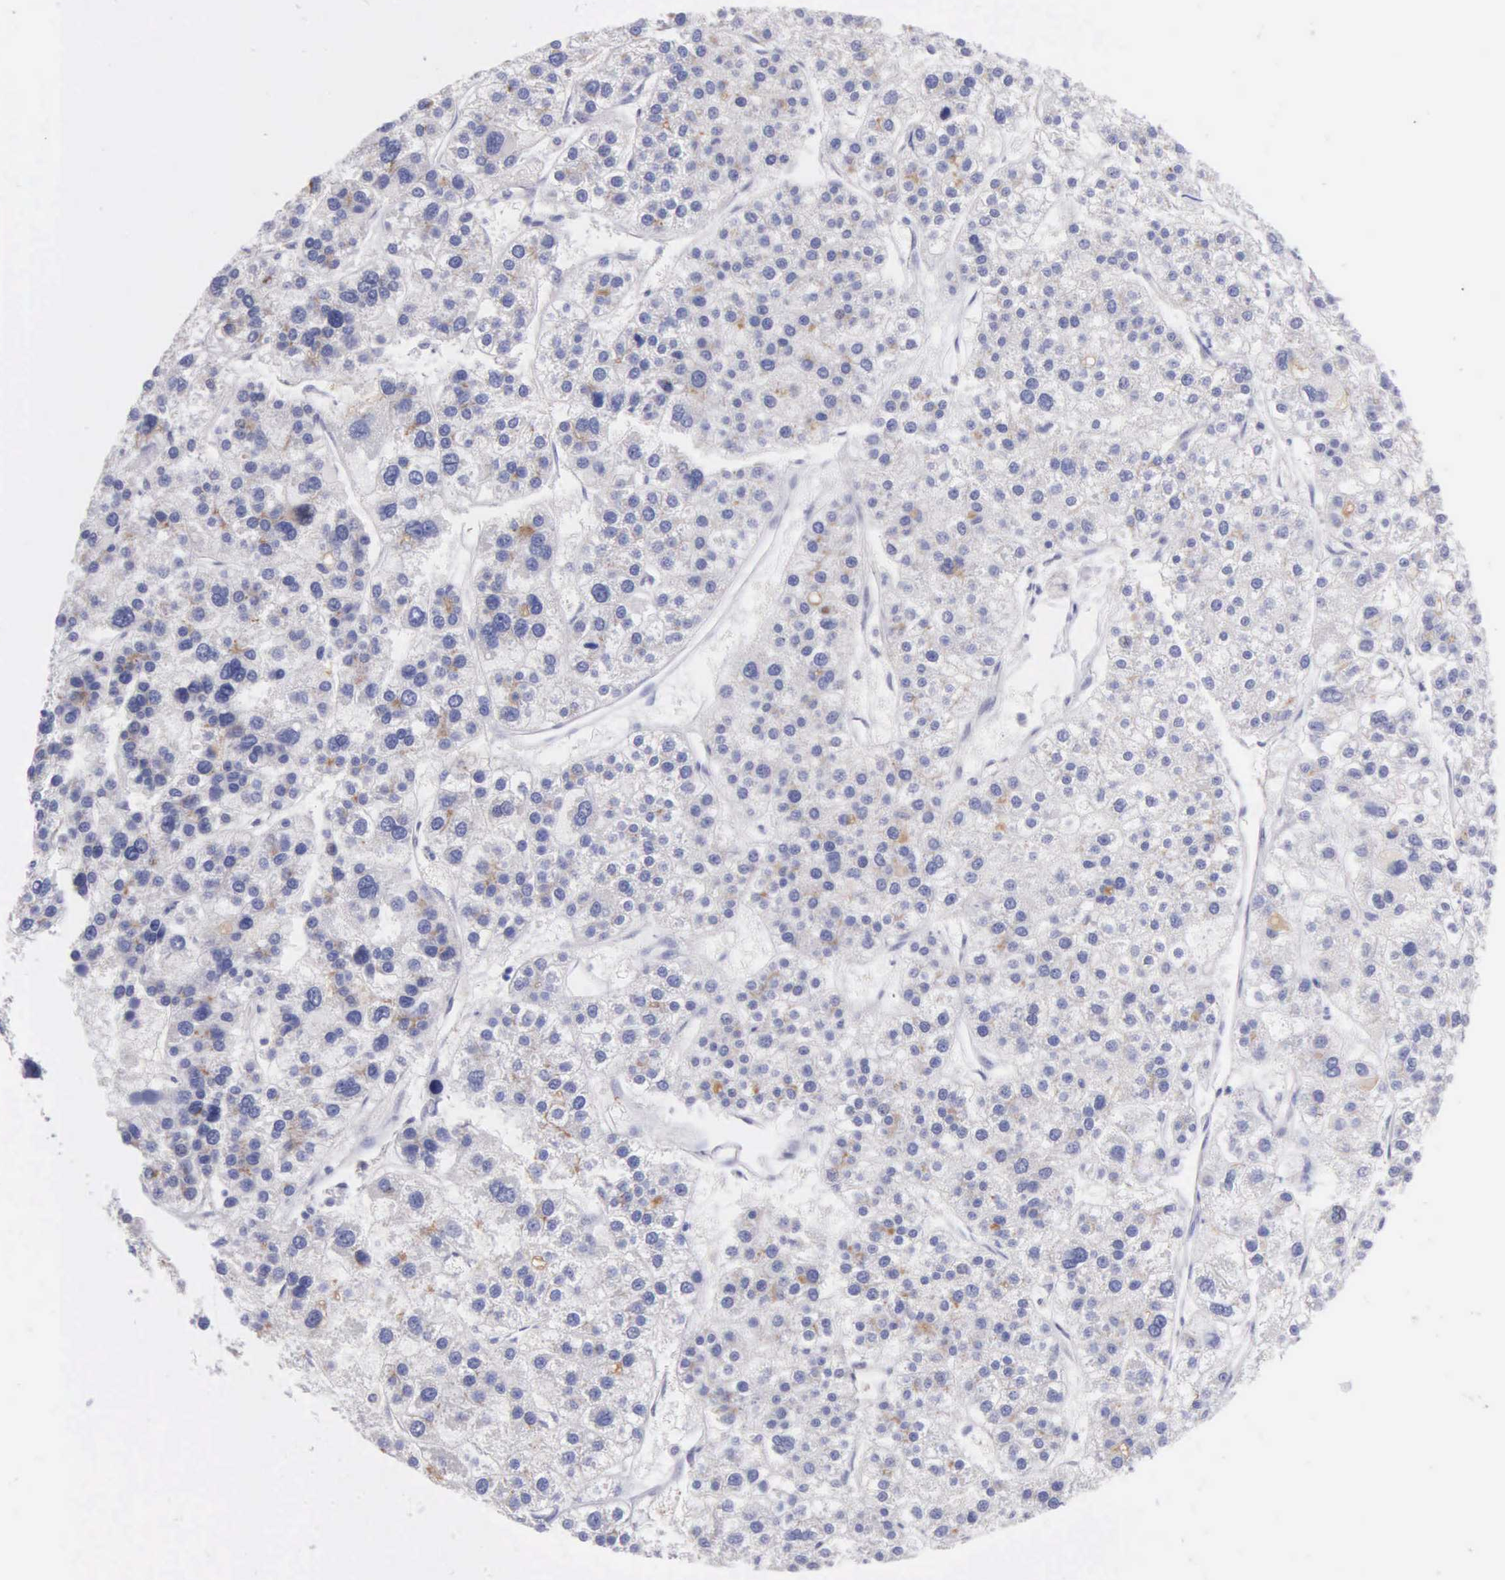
{"staining": {"intensity": "negative", "quantity": "none", "location": "none"}, "tissue": "liver cancer", "cell_type": "Tumor cells", "image_type": "cancer", "snomed": [{"axis": "morphology", "description": "Carcinoma, Hepatocellular, NOS"}, {"axis": "topography", "description": "Liver"}], "caption": "Immunohistochemistry image of neoplastic tissue: liver hepatocellular carcinoma stained with DAB (3,3'-diaminobenzidine) exhibits no significant protein positivity in tumor cells. (Brightfield microscopy of DAB immunohistochemistry (IHC) at high magnification).", "gene": "GSTT2", "patient": {"sex": "female", "age": 85}}